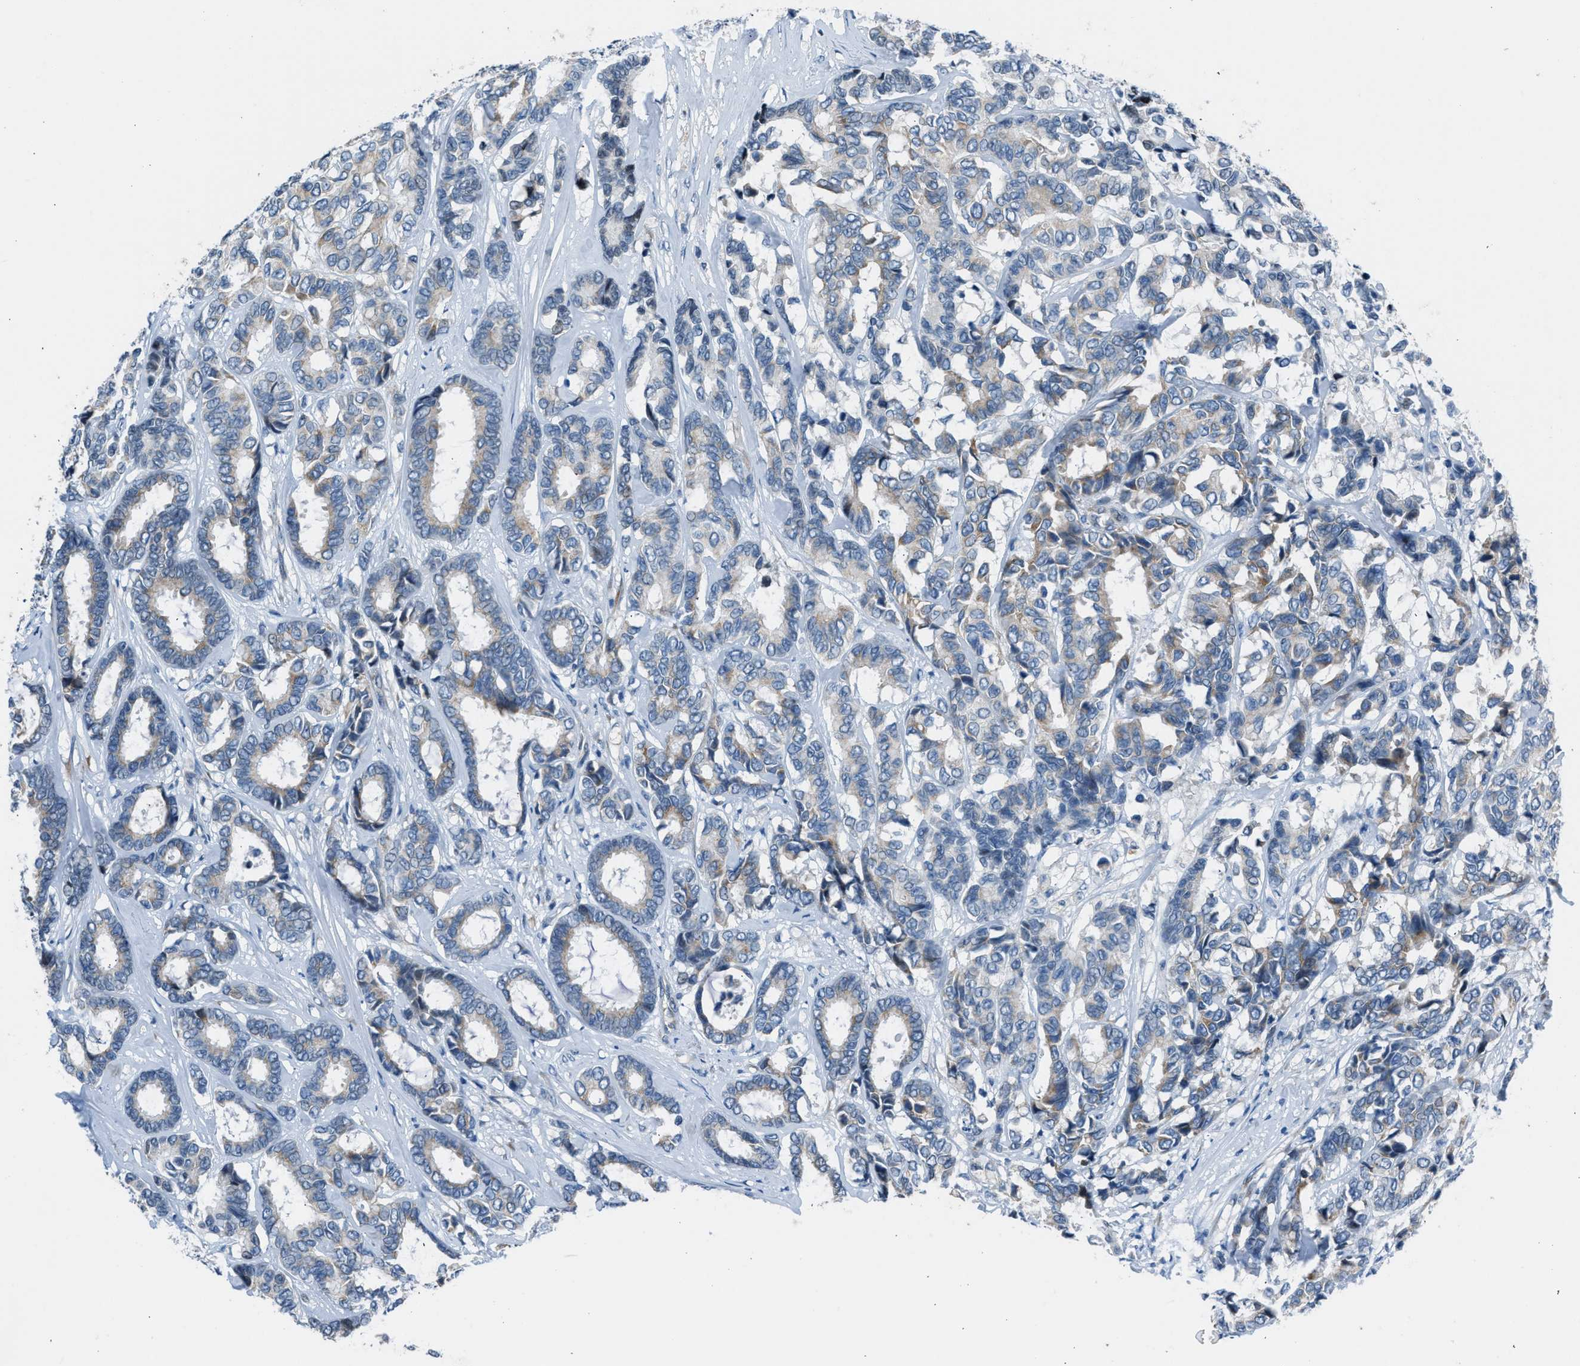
{"staining": {"intensity": "weak", "quantity": "25%-75%", "location": "cytoplasmic/membranous"}, "tissue": "breast cancer", "cell_type": "Tumor cells", "image_type": "cancer", "snomed": [{"axis": "morphology", "description": "Duct carcinoma"}, {"axis": "topography", "description": "Breast"}], "caption": "Immunohistochemistry (IHC) histopathology image of human infiltrating ductal carcinoma (breast) stained for a protein (brown), which exhibits low levels of weak cytoplasmic/membranous expression in approximately 25%-75% of tumor cells.", "gene": "RNF41", "patient": {"sex": "female", "age": 87}}